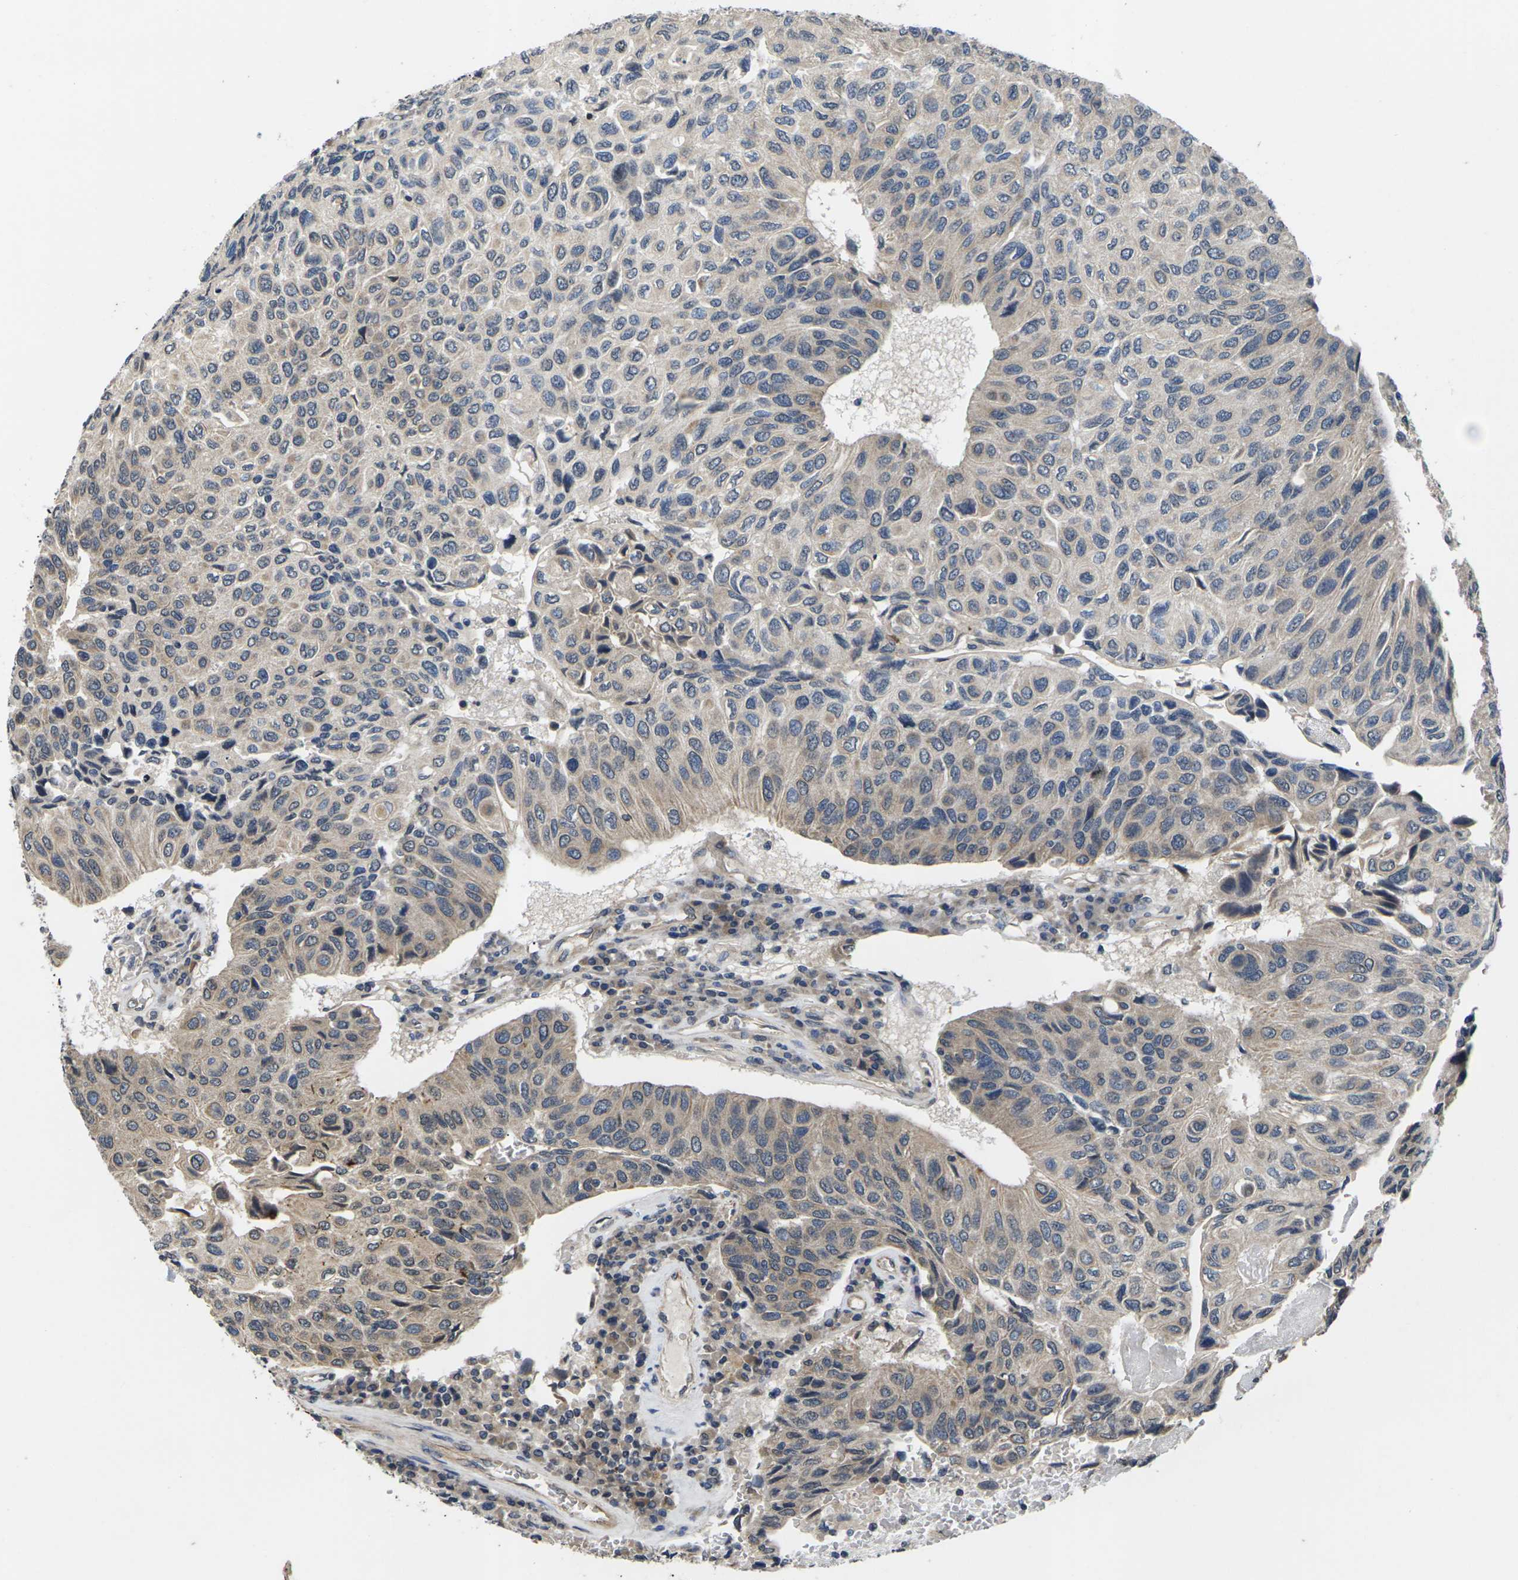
{"staining": {"intensity": "weak", "quantity": ">75%", "location": "cytoplasmic/membranous"}, "tissue": "urothelial cancer", "cell_type": "Tumor cells", "image_type": "cancer", "snomed": [{"axis": "morphology", "description": "Urothelial carcinoma, High grade"}, {"axis": "topography", "description": "Urinary bladder"}], "caption": "Protein expression by immunohistochemistry (IHC) displays weak cytoplasmic/membranous staining in about >75% of tumor cells in high-grade urothelial carcinoma.", "gene": "DKK2", "patient": {"sex": "male", "age": 66}}